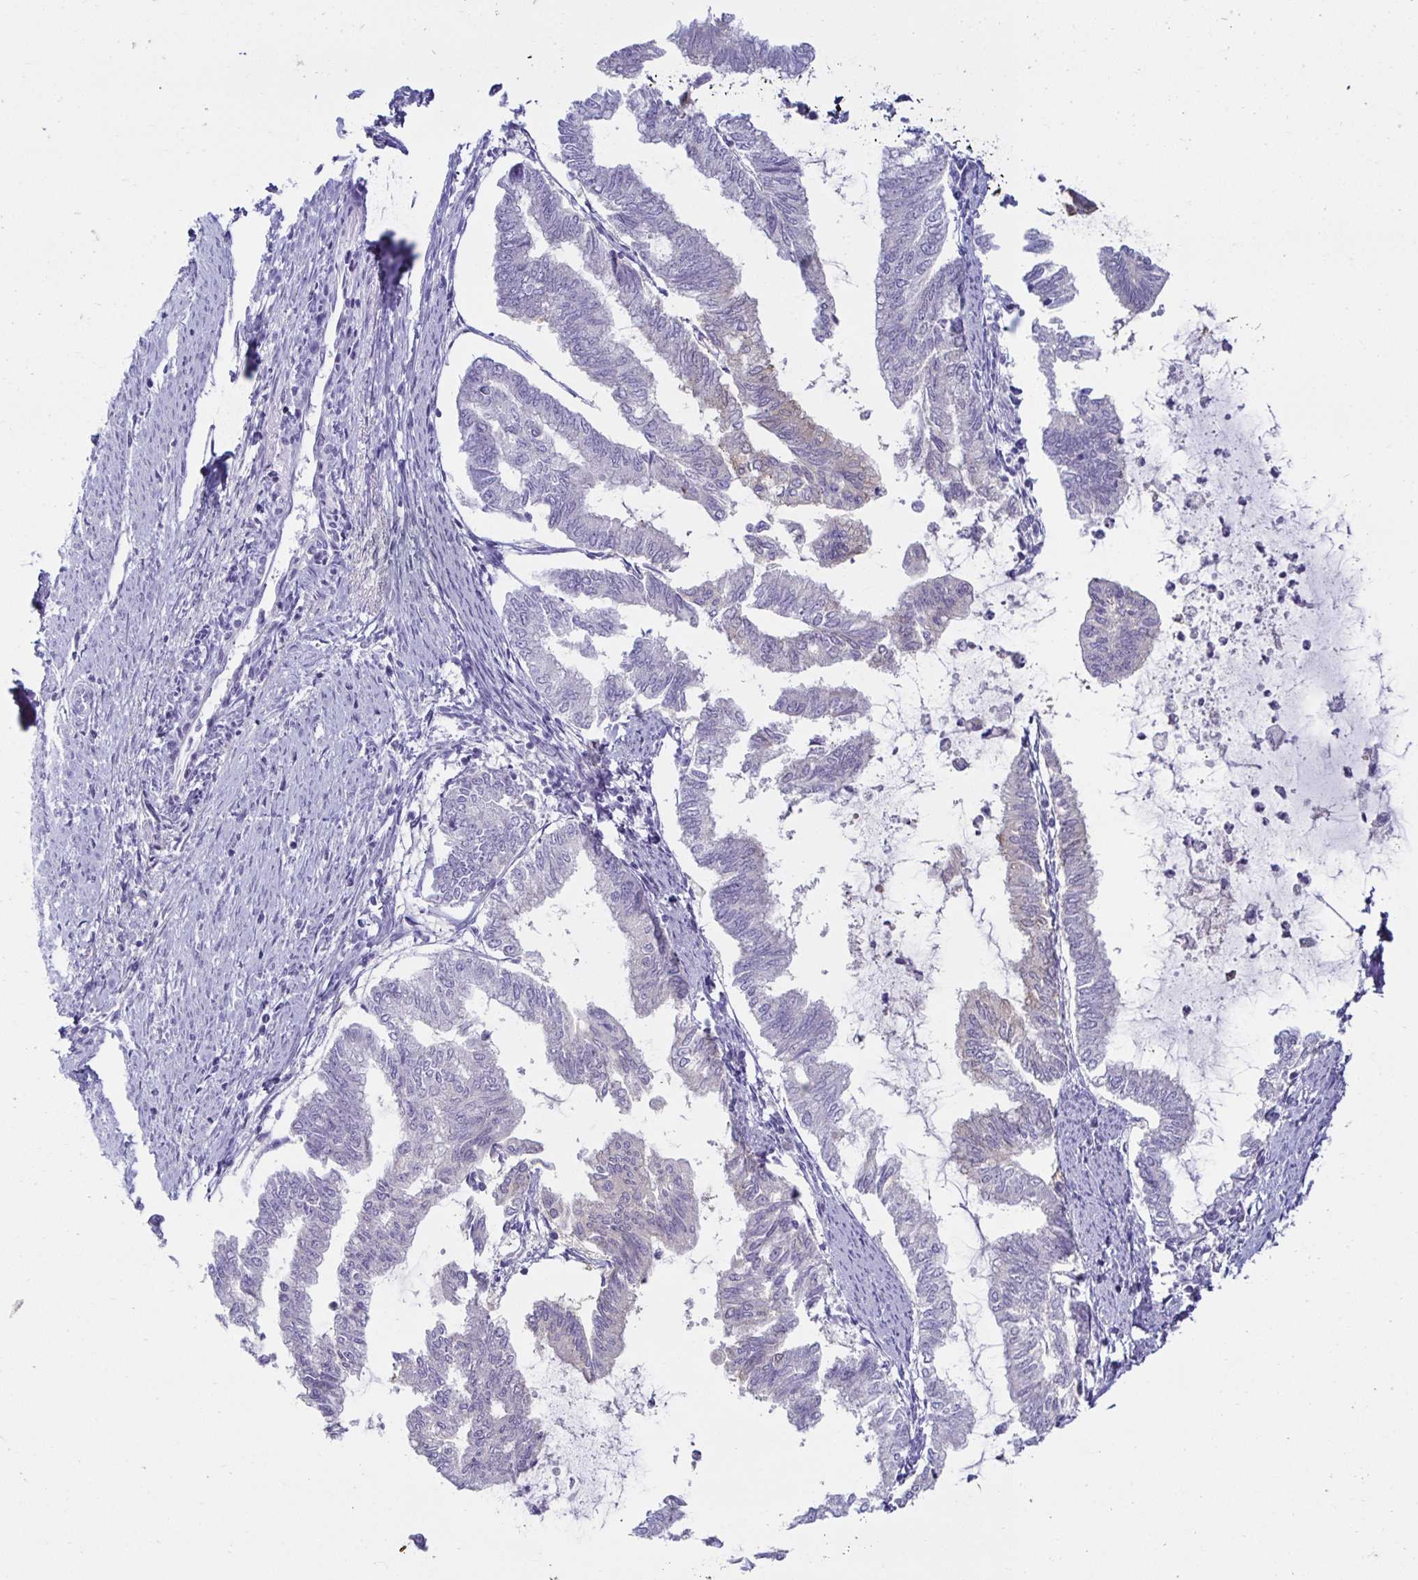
{"staining": {"intensity": "negative", "quantity": "none", "location": "none"}, "tissue": "endometrial cancer", "cell_type": "Tumor cells", "image_type": "cancer", "snomed": [{"axis": "morphology", "description": "Adenocarcinoma, NOS"}, {"axis": "topography", "description": "Endometrium"}], "caption": "DAB immunohistochemical staining of human adenocarcinoma (endometrial) displays no significant positivity in tumor cells.", "gene": "MON2", "patient": {"sex": "female", "age": 79}}